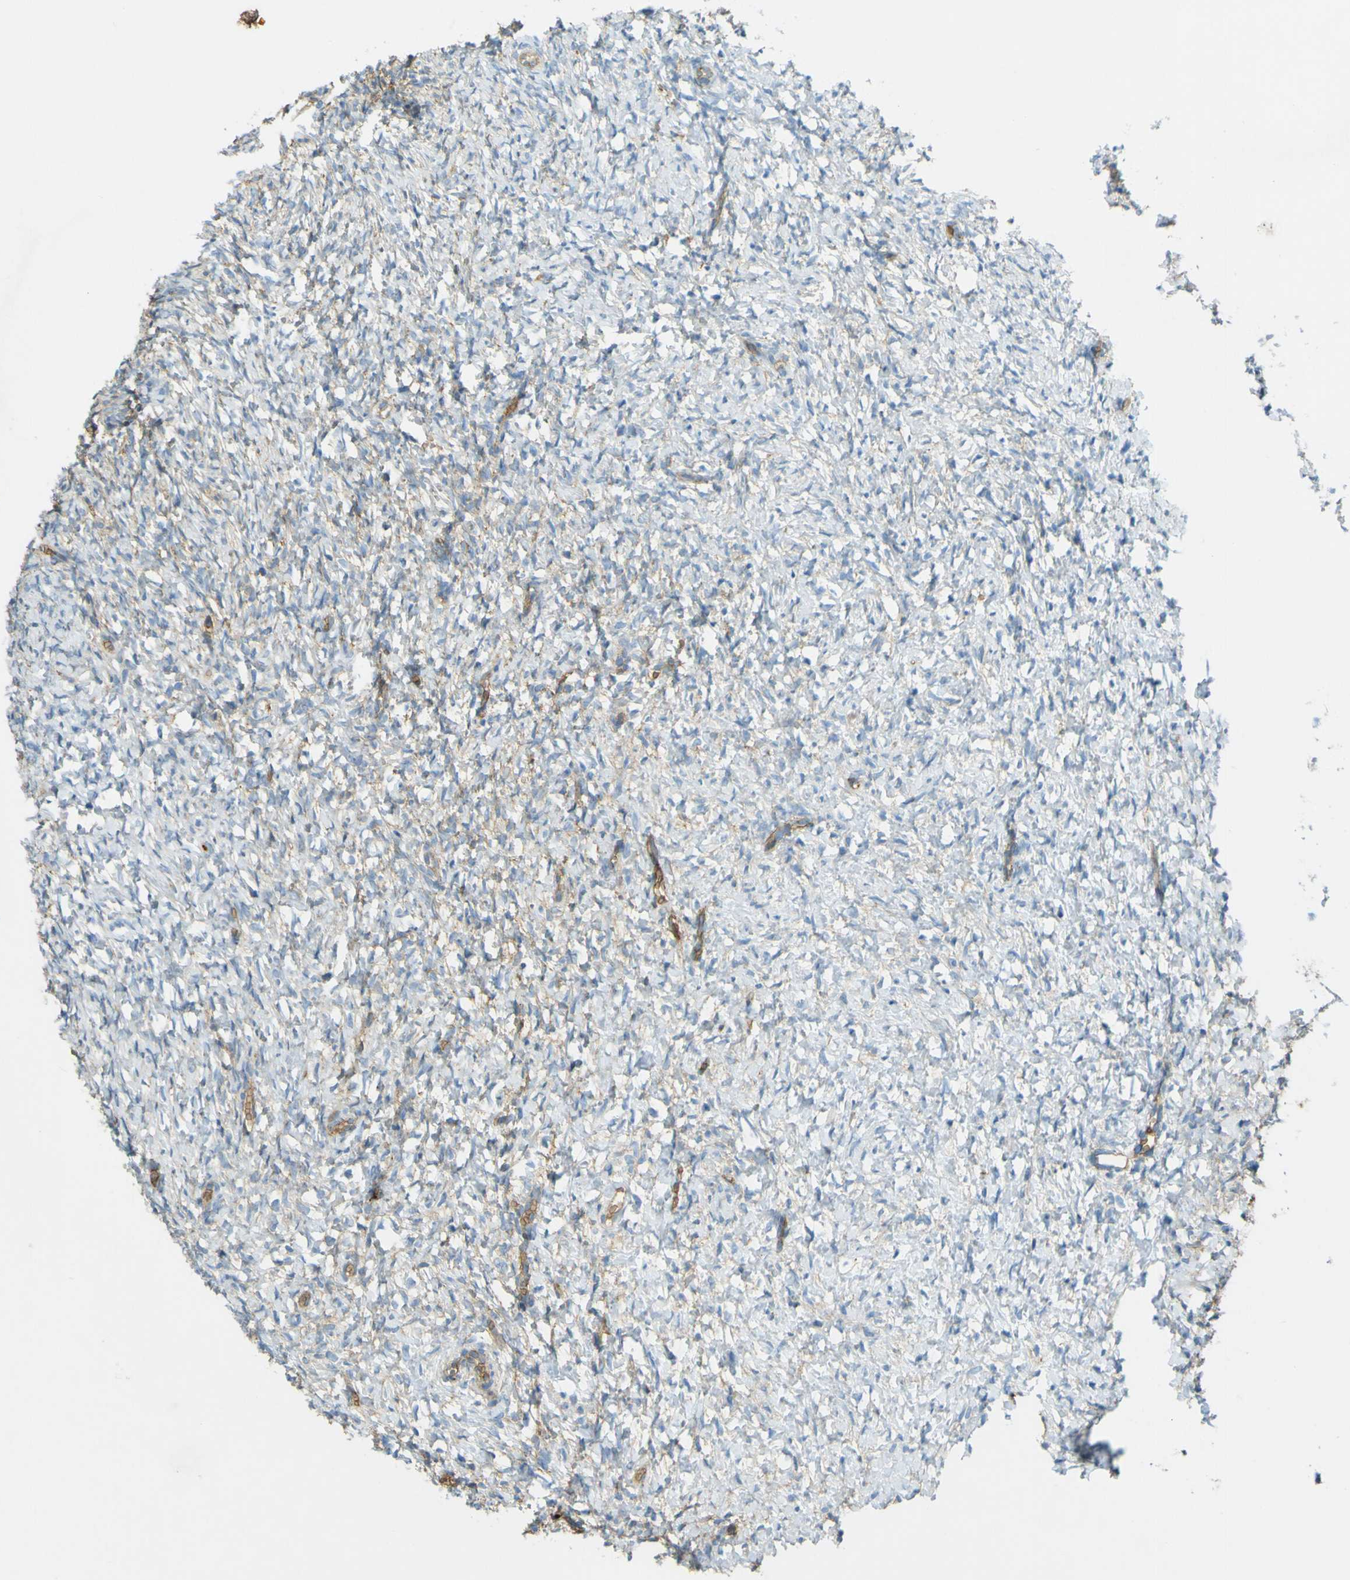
{"staining": {"intensity": "moderate", "quantity": "25%-75%", "location": "cytoplasmic/membranous"}, "tissue": "ovary", "cell_type": "Ovarian stroma cells", "image_type": "normal", "snomed": [{"axis": "morphology", "description": "Normal tissue, NOS"}, {"axis": "topography", "description": "Ovary"}], "caption": "Ovary stained with DAB (3,3'-diaminobenzidine) IHC displays medium levels of moderate cytoplasmic/membranous expression in approximately 25%-75% of ovarian stroma cells.", "gene": "PLXDC1", "patient": {"sex": "female", "age": 35}}